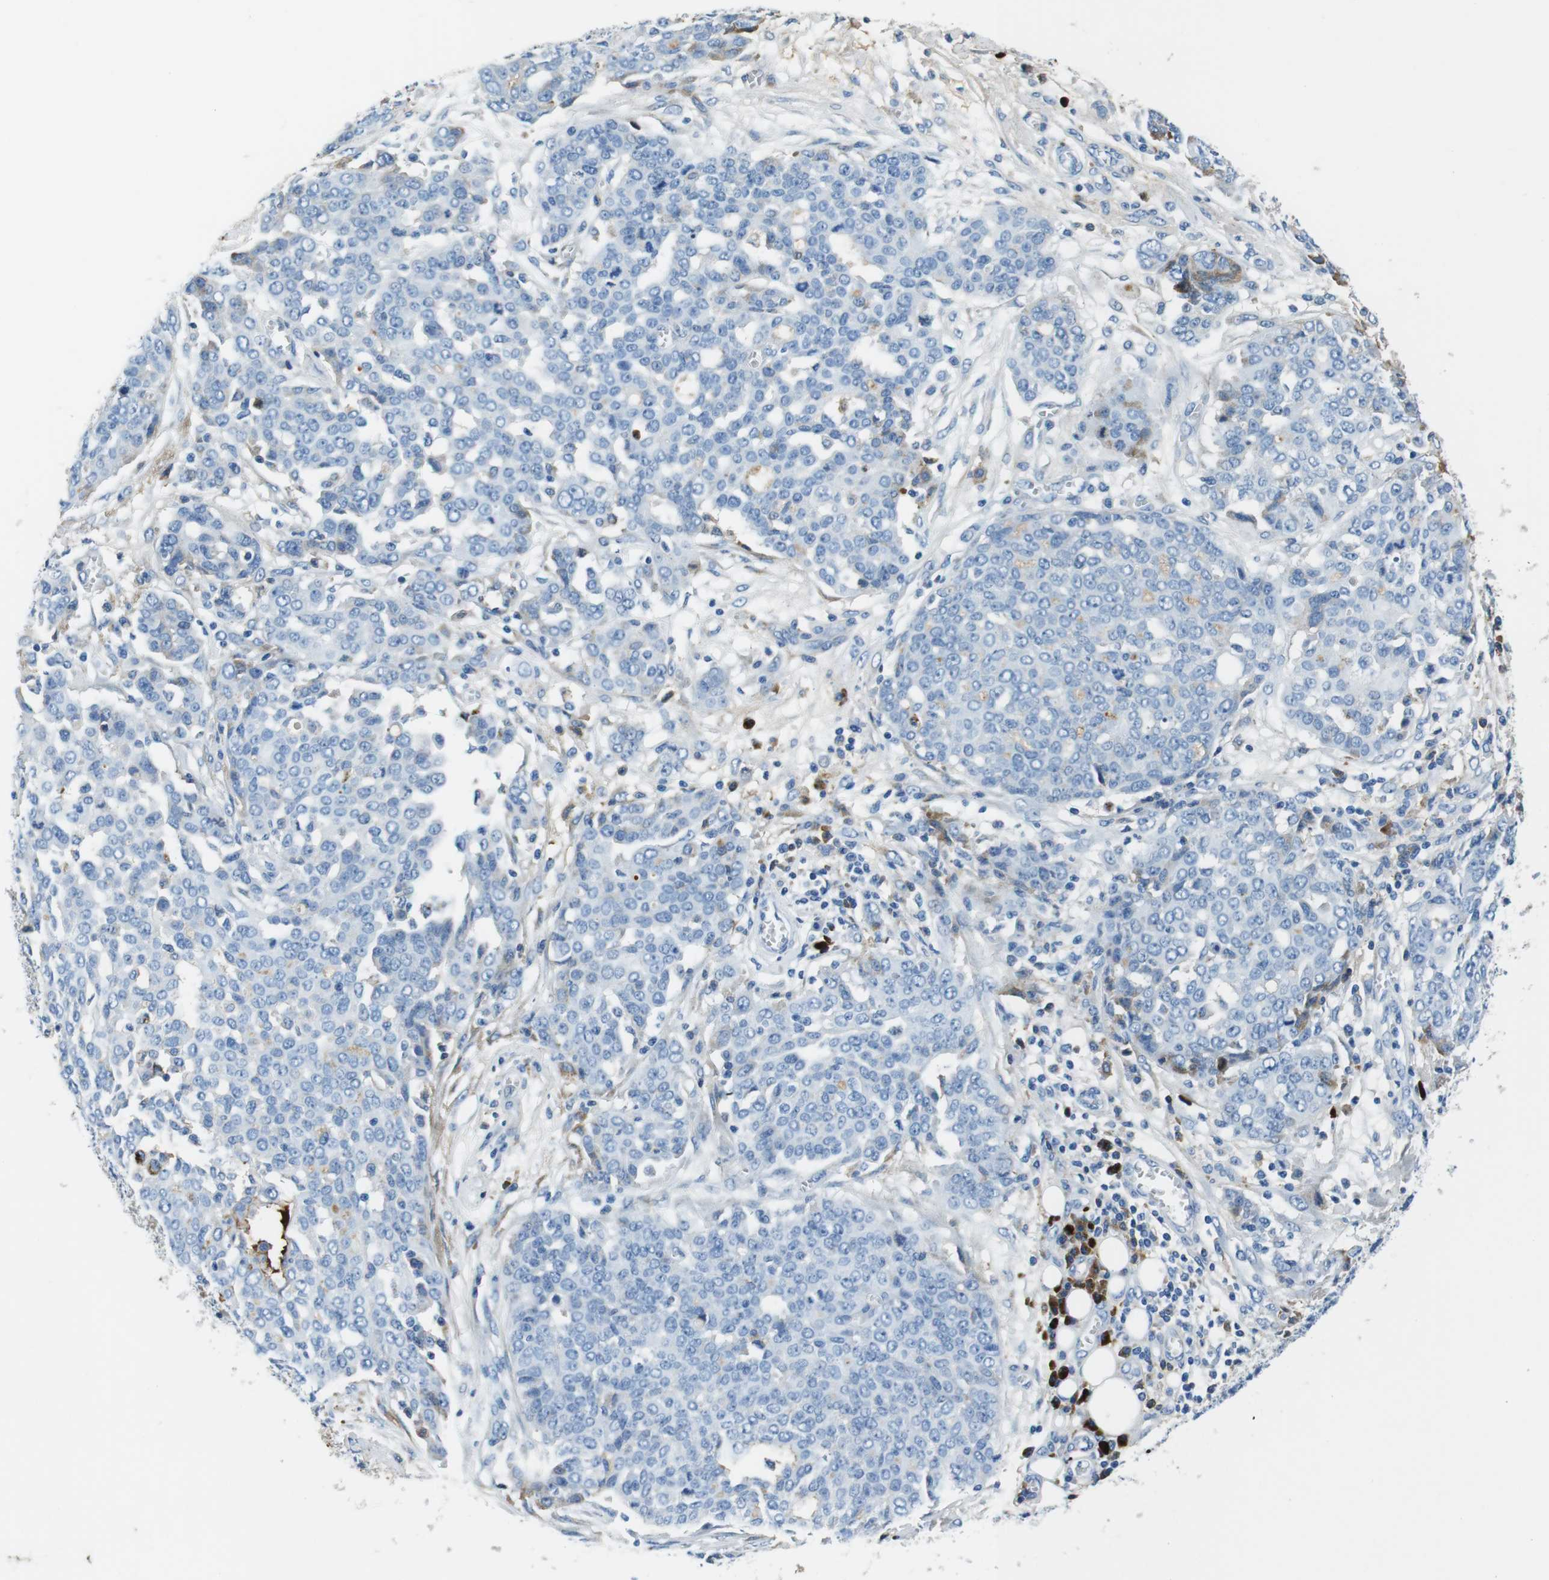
{"staining": {"intensity": "negative", "quantity": "none", "location": "none"}, "tissue": "ovarian cancer", "cell_type": "Tumor cells", "image_type": "cancer", "snomed": [{"axis": "morphology", "description": "Cystadenocarcinoma, serous, NOS"}, {"axis": "topography", "description": "Soft tissue"}, {"axis": "topography", "description": "Ovary"}], "caption": "DAB immunohistochemical staining of human ovarian serous cystadenocarcinoma demonstrates no significant expression in tumor cells.", "gene": "IGKC", "patient": {"sex": "female", "age": 57}}